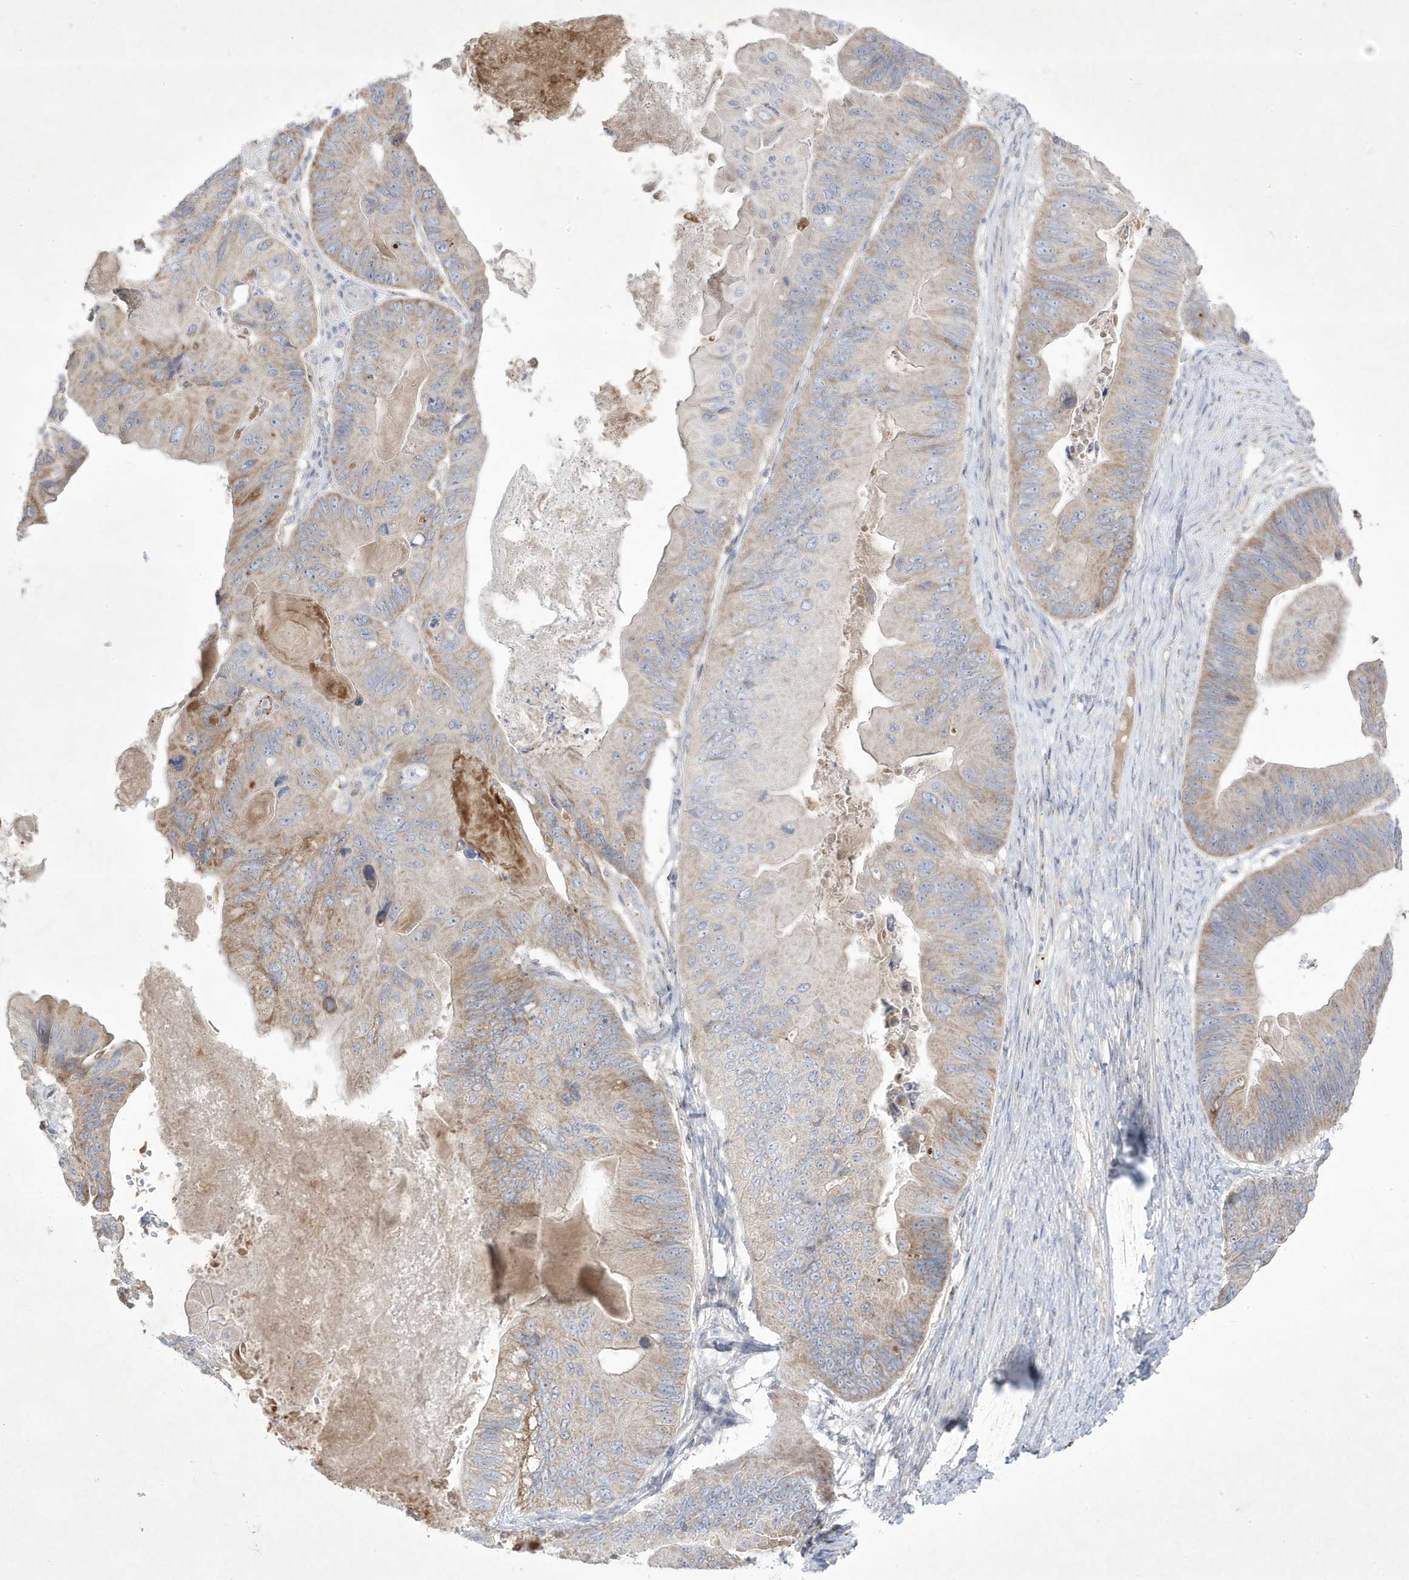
{"staining": {"intensity": "moderate", "quantity": "25%-75%", "location": "cytoplasmic/membranous"}, "tissue": "ovarian cancer", "cell_type": "Tumor cells", "image_type": "cancer", "snomed": [{"axis": "morphology", "description": "Cystadenocarcinoma, mucinous, NOS"}, {"axis": "topography", "description": "Ovary"}], "caption": "High-magnification brightfield microscopy of mucinous cystadenocarcinoma (ovarian) stained with DAB (brown) and counterstained with hematoxylin (blue). tumor cells exhibit moderate cytoplasmic/membranous staining is appreciated in about25%-75% of cells.", "gene": "ADAMTSL3", "patient": {"sex": "female", "age": 61}}